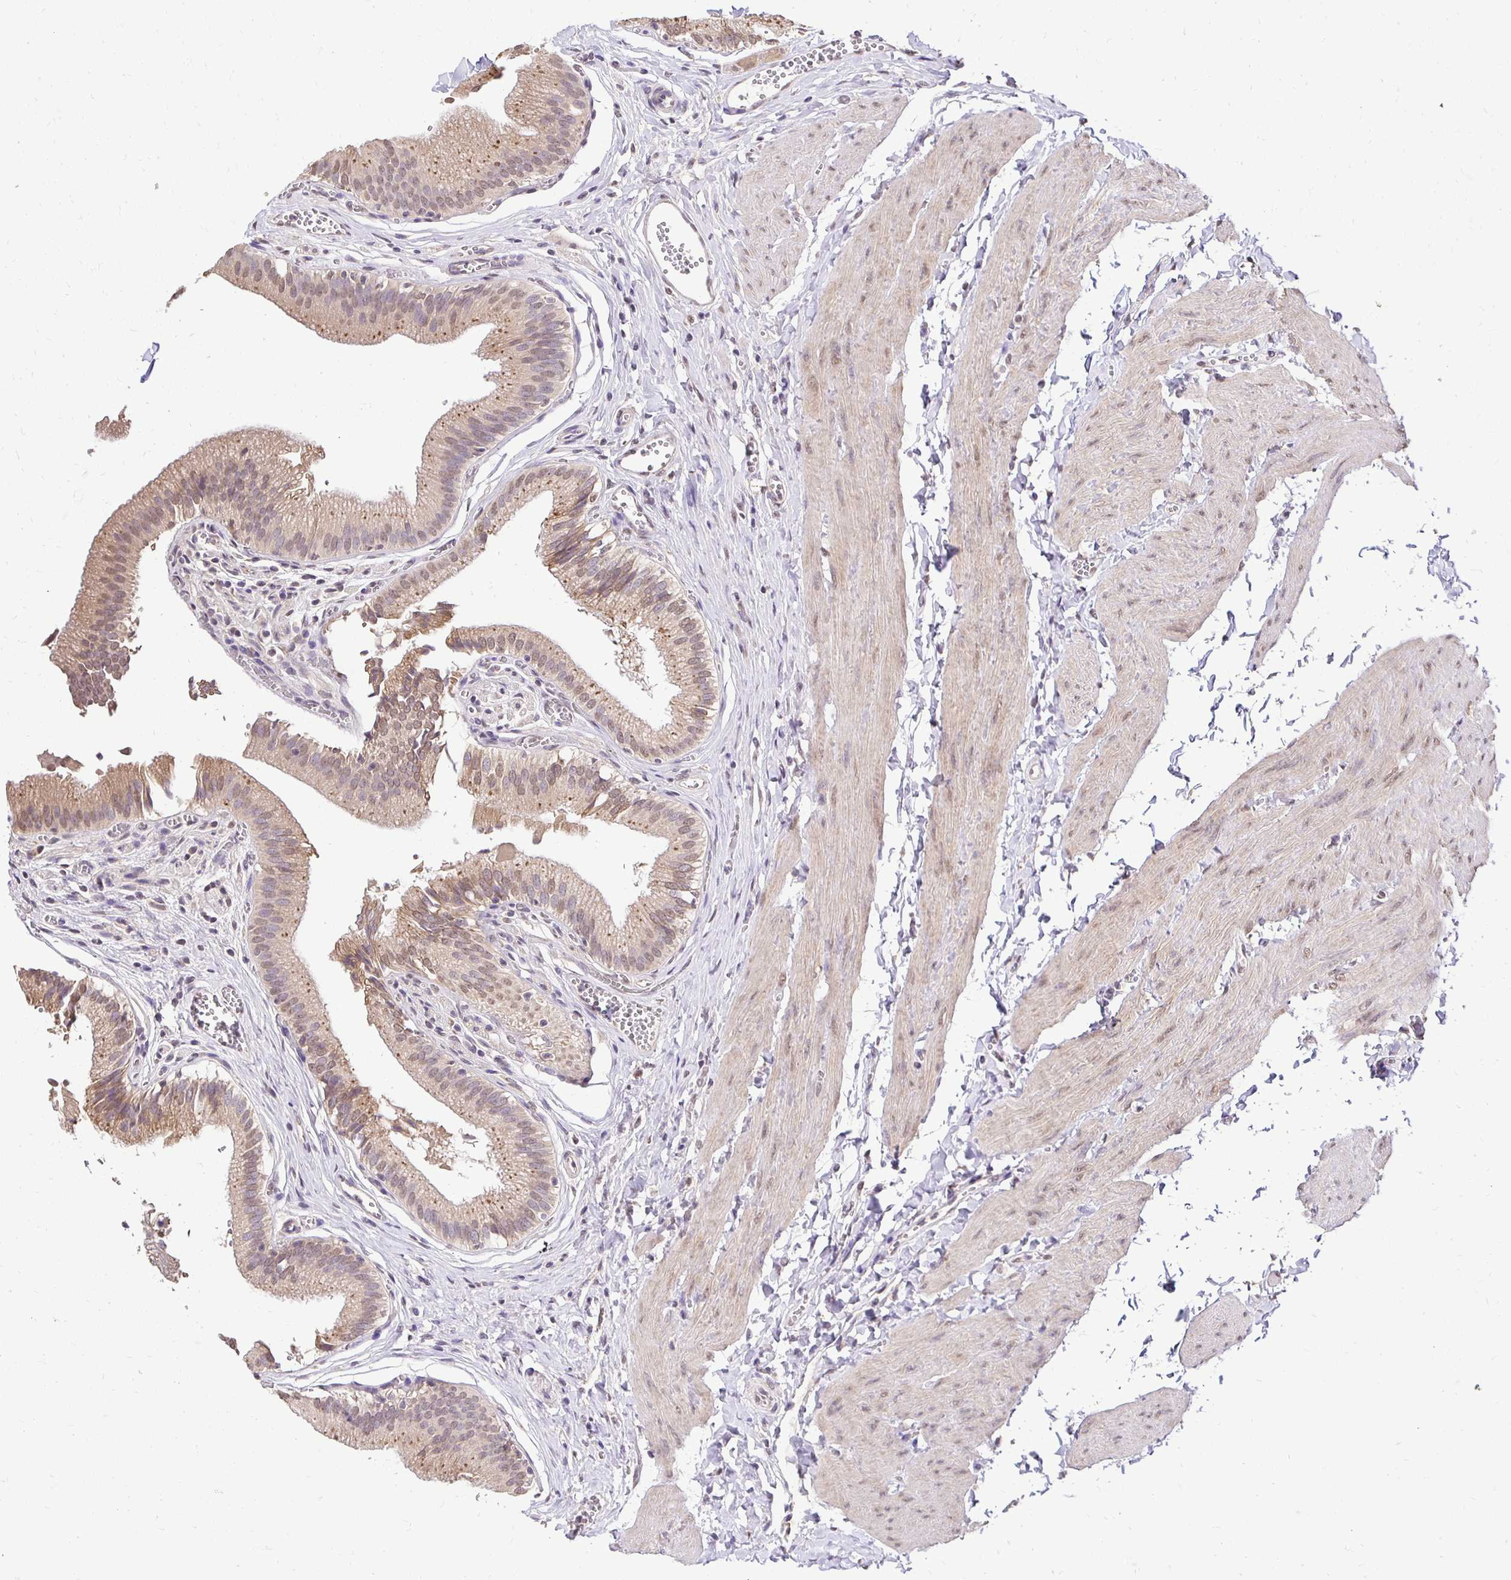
{"staining": {"intensity": "moderate", "quantity": ">75%", "location": "cytoplasmic/membranous,nuclear"}, "tissue": "gallbladder", "cell_type": "Glandular cells", "image_type": "normal", "snomed": [{"axis": "morphology", "description": "Normal tissue, NOS"}, {"axis": "topography", "description": "Gallbladder"}, {"axis": "topography", "description": "Peripheral nerve tissue"}], "caption": "Brown immunohistochemical staining in unremarkable gallbladder demonstrates moderate cytoplasmic/membranous,nuclear positivity in approximately >75% of glandular cells.", "gene": "RHEBL1", "patient": {"sex": "male", "age": 17}}